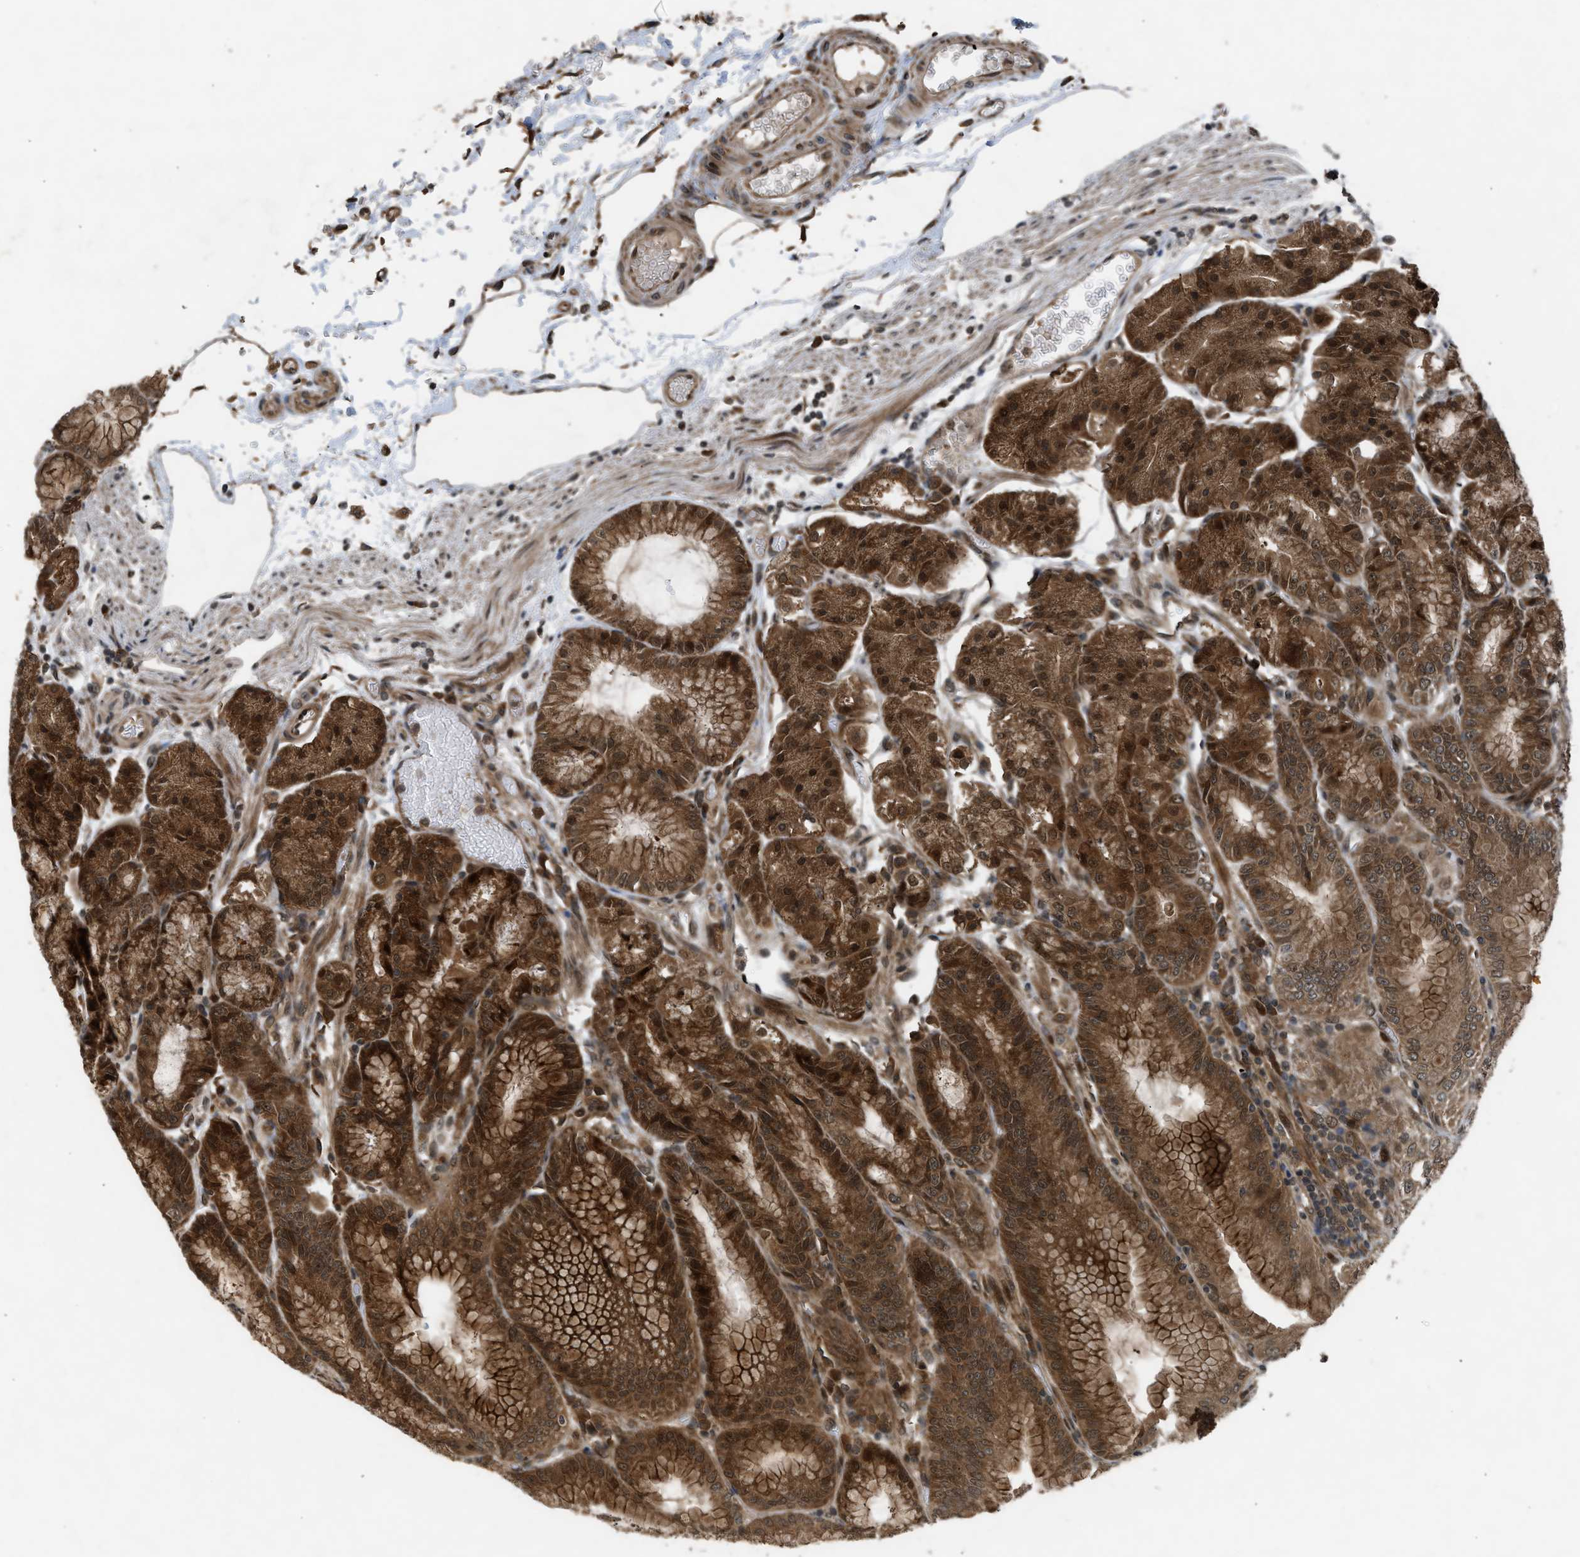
{"staining": {"intensity": "strong", "quantity": ">75%", "location": "cytoplasmic/membranous,nuclear"}, "tissue": "stomach", "cell_type": "Glandular cells", "image_type": "normal", "snomed": [{"axis": "morphology", "description": "Normal tissue, NOS"}, {"axis": "topography", "description": "Stomach, lower"}], "caption": "Immunohistochemical staining of normal stomach demonstrates high levels of strong cytoplasmic/membranous,nuclear staining in approximately >75% of glandular cells. (DAB (3,3'-diaminobenzidine) = brown stain, brightfield microscopy at high magnification).", "gene": "TXNL1", "patient": {"sex": "male", "age": 71}}